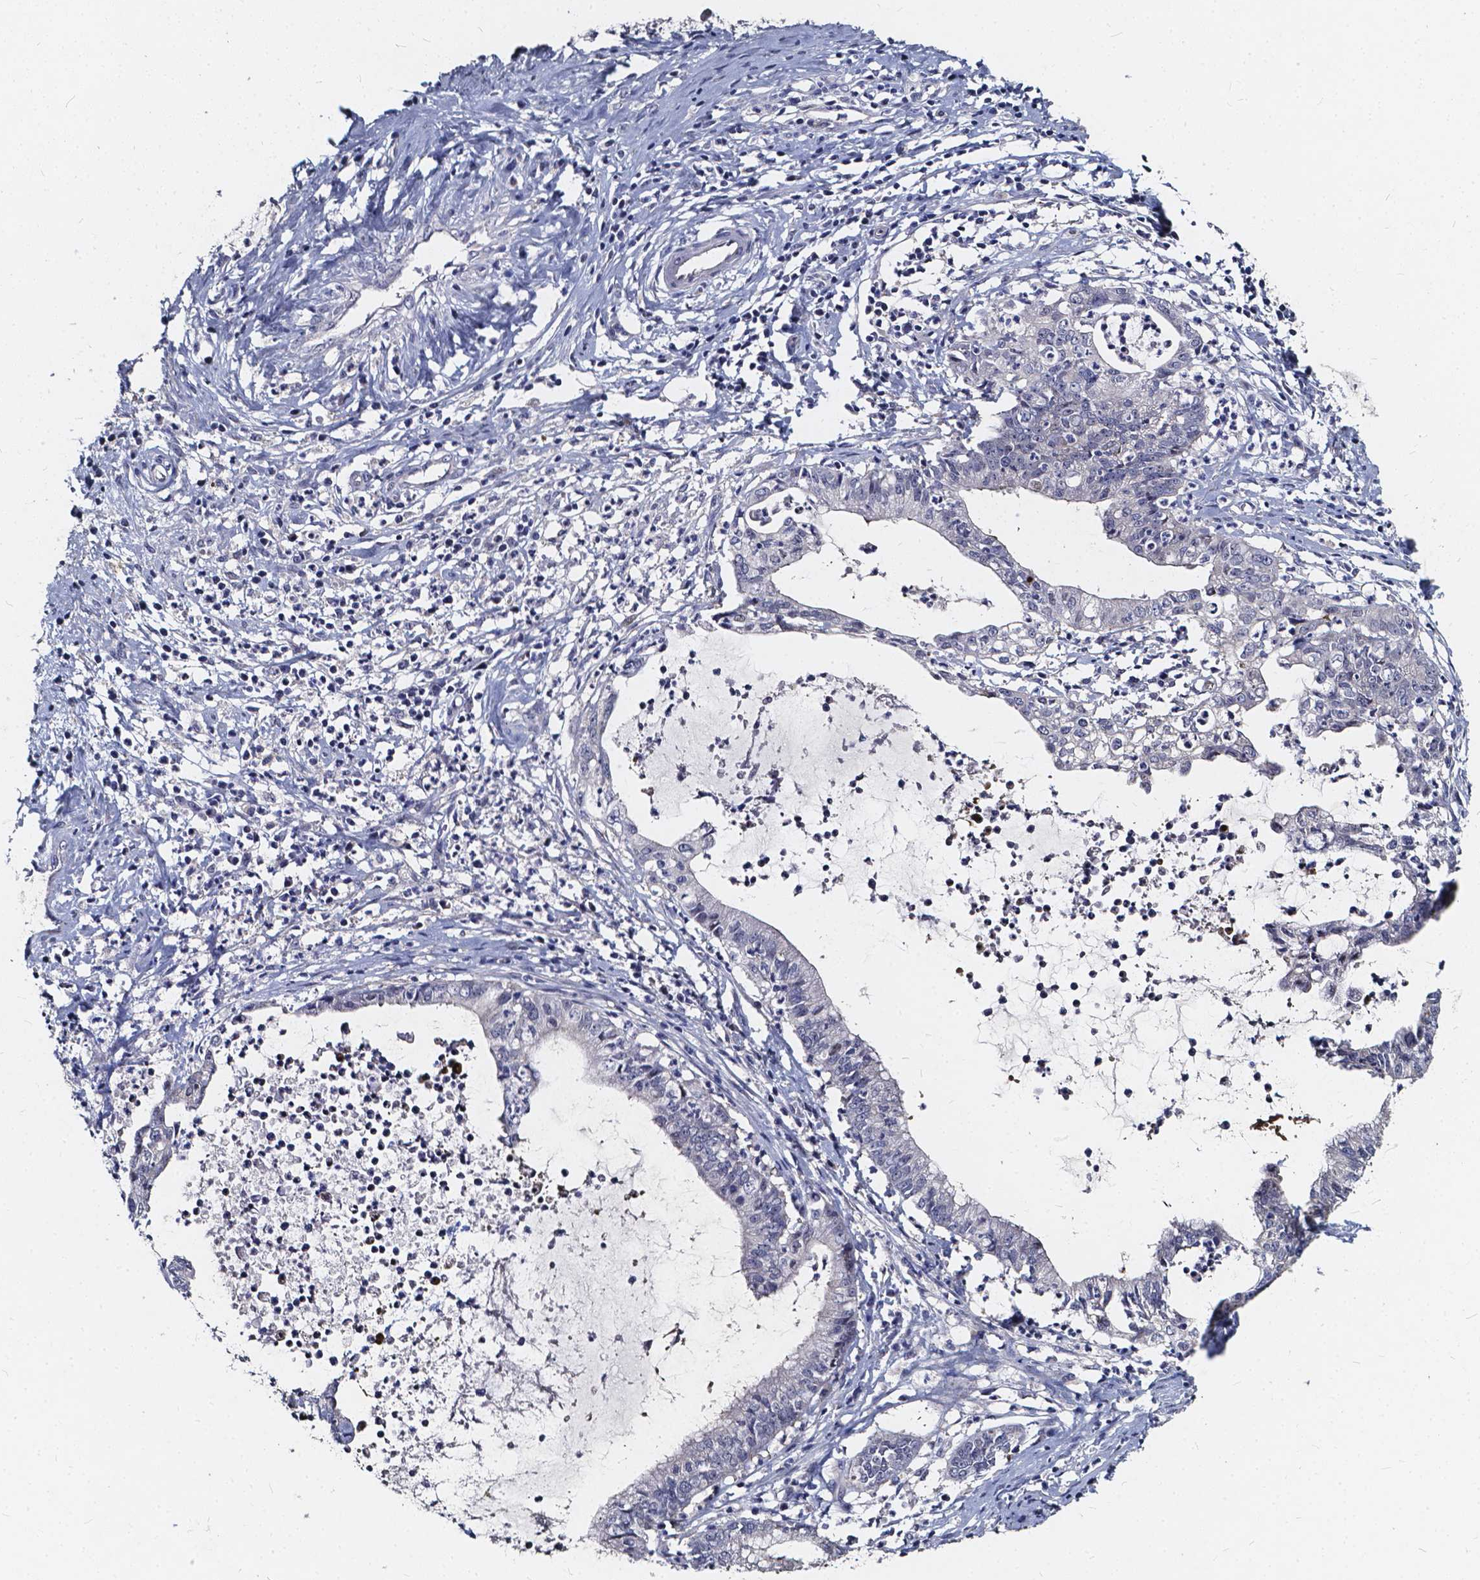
{"staining": {"intensity": "negative", "quantity": "none", "location": "none"}, "tissue": "cervical cancer", "cell_type": "Tumor cells", "image_type": "cancer", "snomed": [{"axis": "morphology", "description": "Normal tissue, NOS"}, {"axis": "morphology", "description": "Adenocarcinoma, NOS"}, {"axis": "topography", "description": "Cervix"}], "caption": "Tumor cells show no significant protein staining in cervical adenocarcinoma.", "gene": "SOWAHA", "patient": {"sex": "female", "age": 38}}